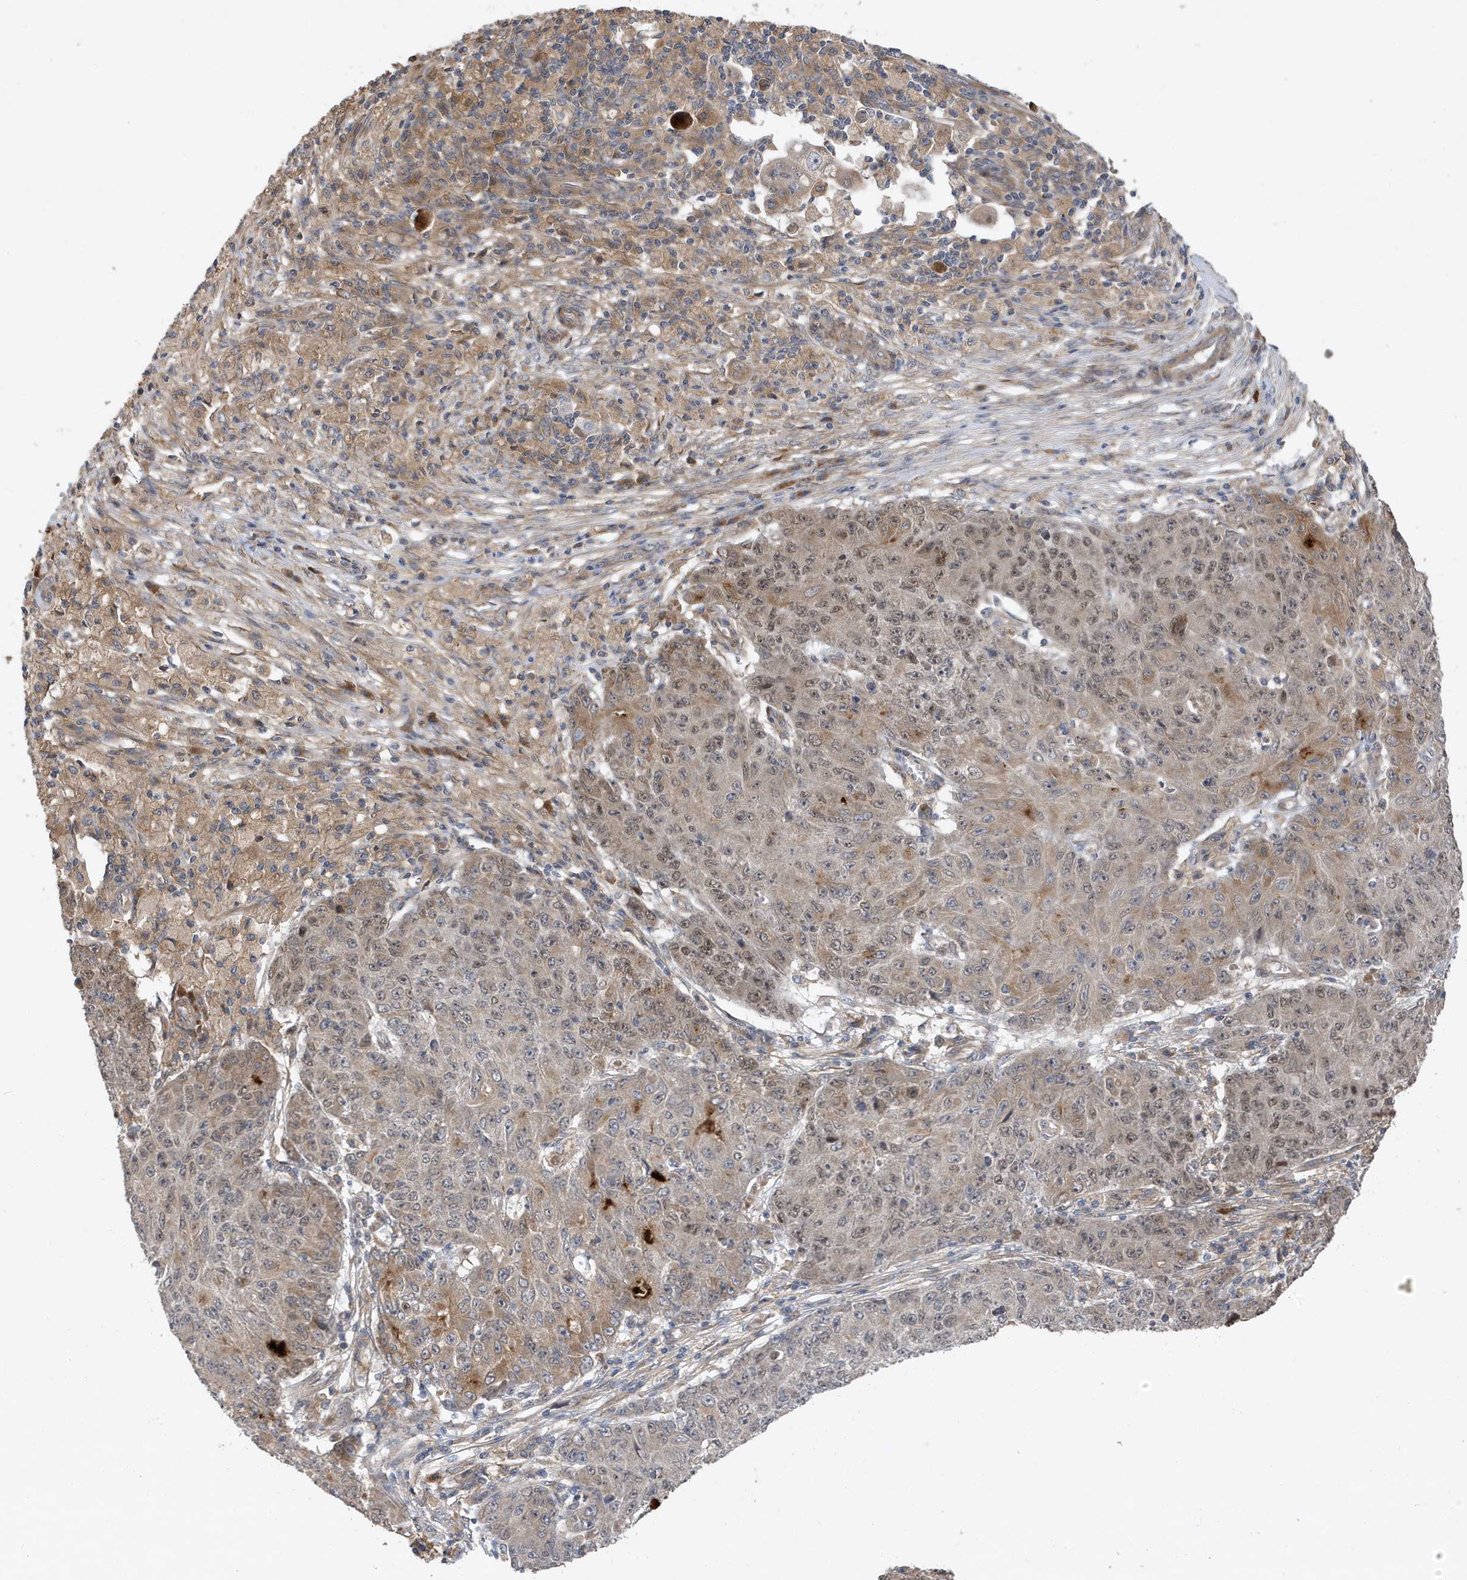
{"staining": {"intensity": "weak", "quantity": "25%-75%", "location": "cytoplasmic/membranous,nuclear"}, "tissue": "ovarian cancer", "cell_type": "Tumor cells", "image_type": "cancer", "snomed": [{"axis": "morphology", "description": "Carcinoma, endometroid"}, {"axis": "topography", "description": "Ovary"}], "caption": "Immunohistochemical staining of ovarian endometroid carcinoma reveals weak cytoplasmic/membranous and nuclear protein positivity in about 25%-75% of tumor cells. Using DAB (brown) and hematoxylin (blue) stains, captured at high magnification using brightfield microscopy.", "gene": "LAPTM4A", "patient": {"sex": "female", "age": 42}}